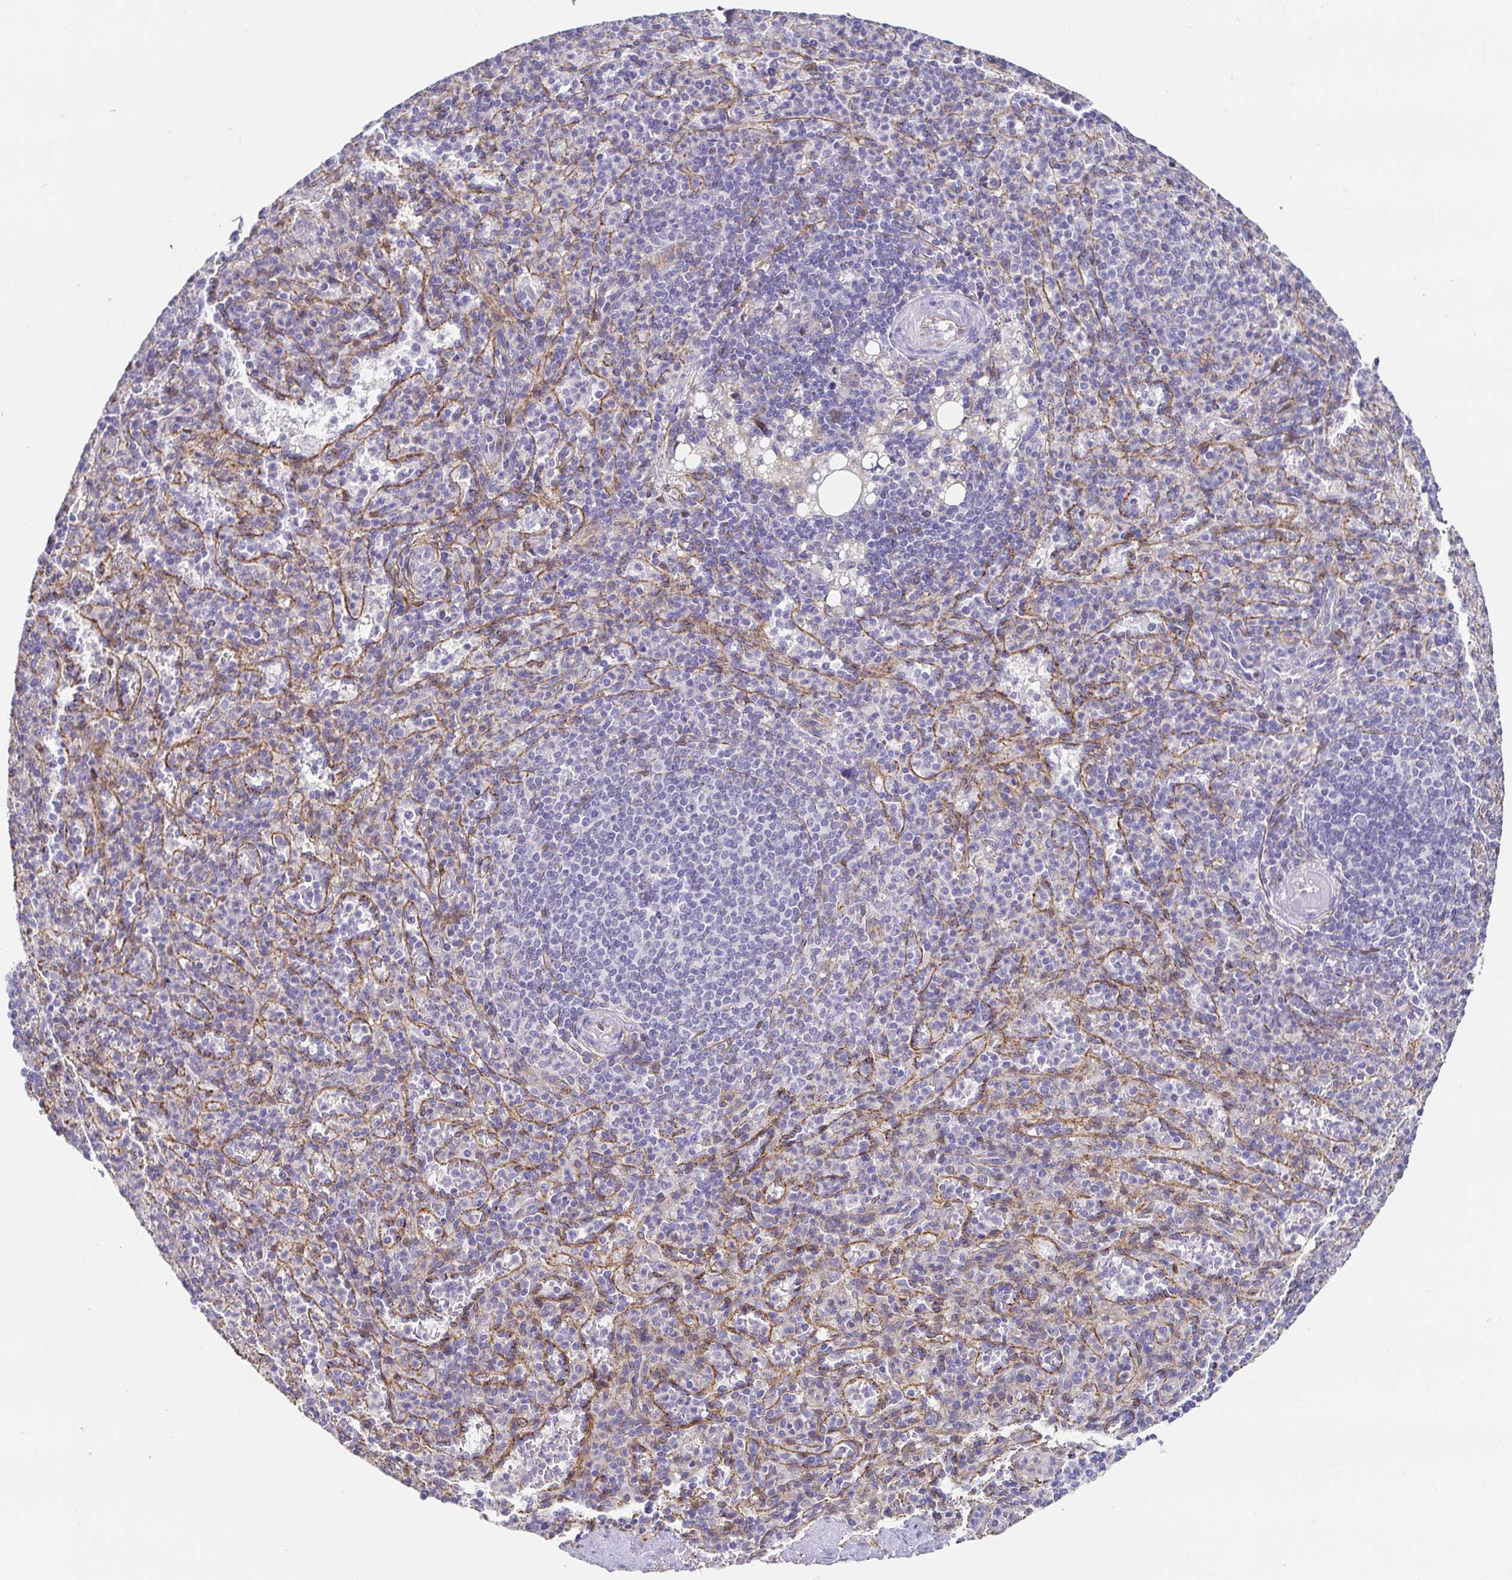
{"staining": {"intensity": "negative", "quantity": "none", "location": "none"}, "tissue": "spleen", "cell_type": "Cells in red pulp", "image_type": "normal", "snomed": [{"axis": "morphology", "description": "Normal tissue, NOS"}, {"axis": "topography", "description": "Spleen"}], "caption": "An immunohistochemistry (IHC) photomicrograph of benign spleen is shown. There is no staining in cells in red pulp of spleen.", "gene": "PIWIL3", "patient": {"sex": "female", "age": 74}}